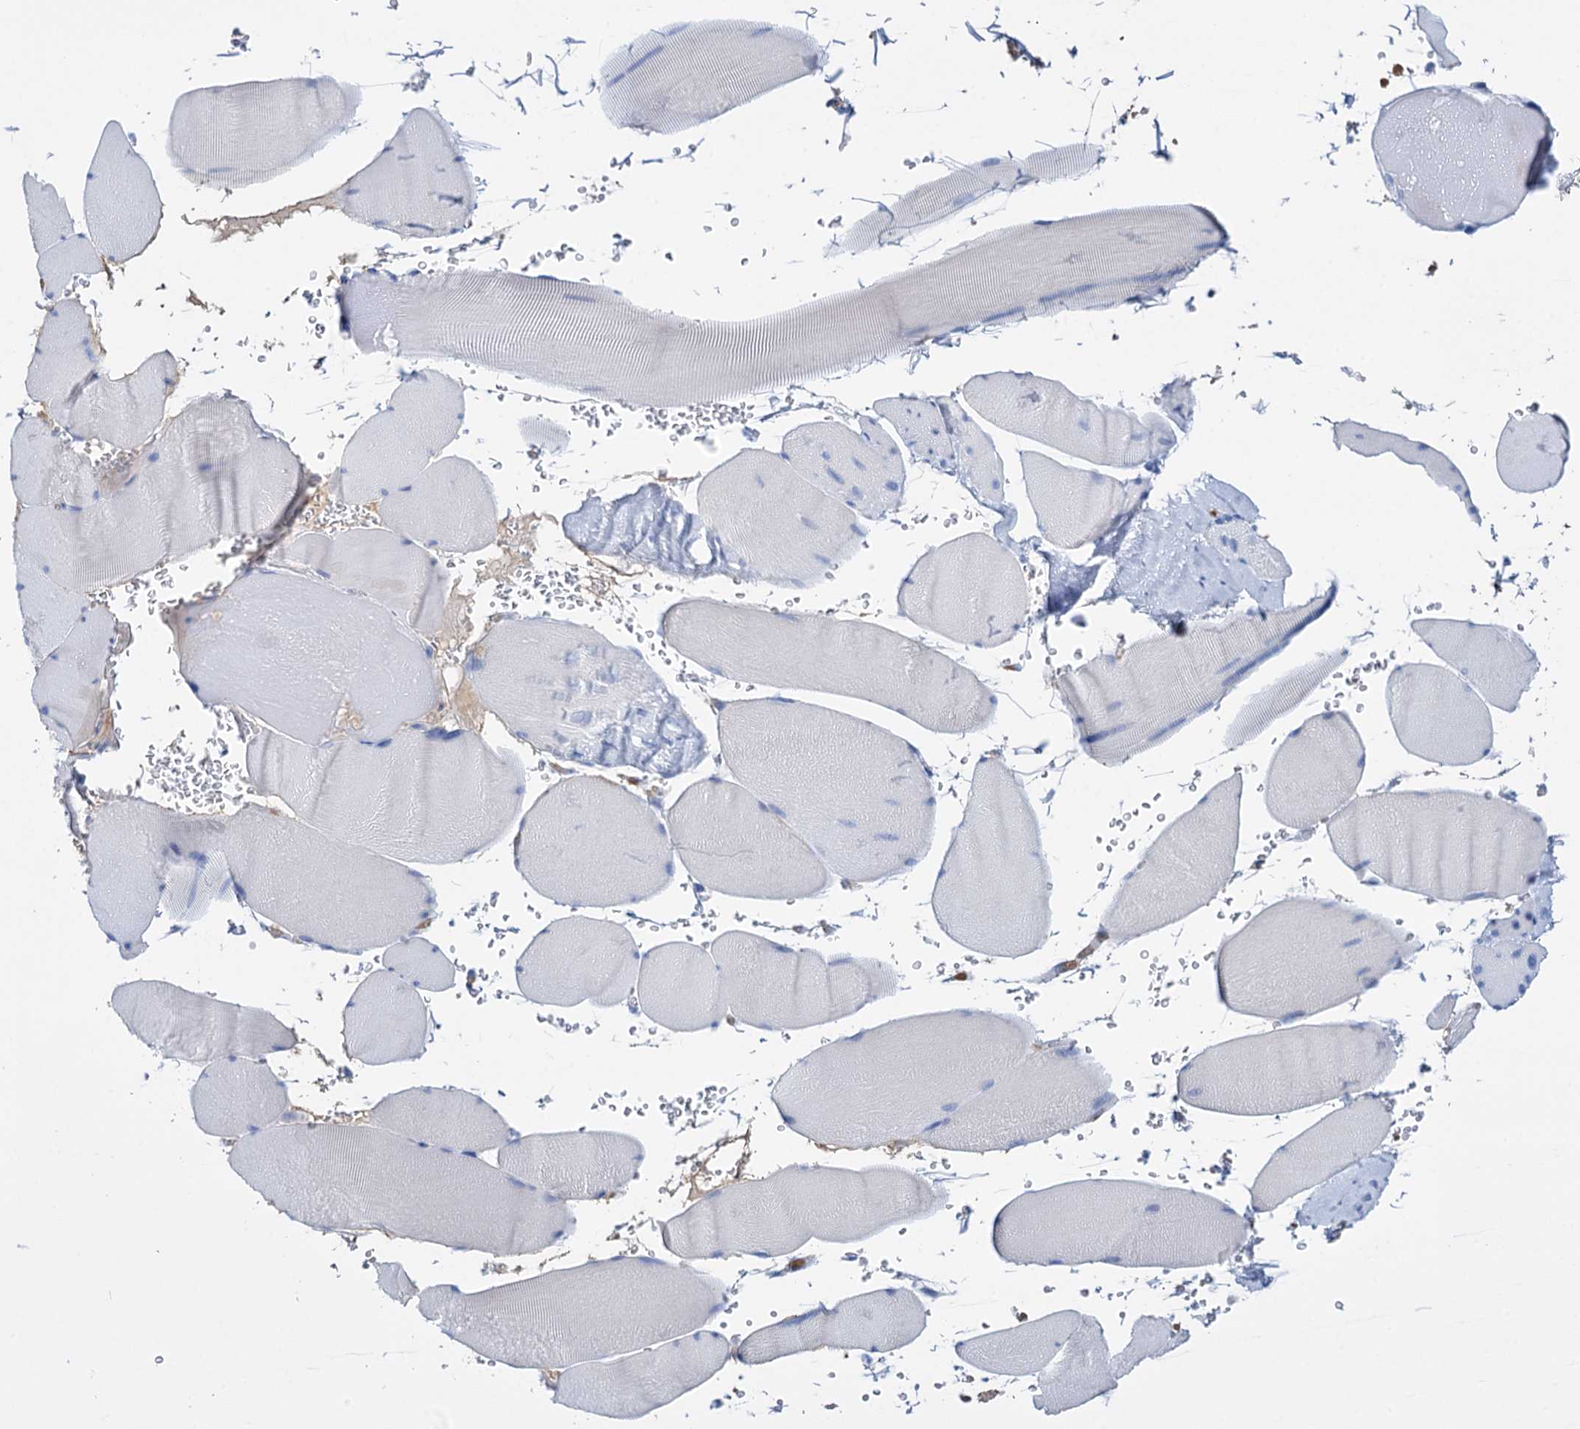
{"staining": {"intensity": "negative", "quantity": "none", "location": "none"}, "tissue": "skeletal muscle", "cell_type": "Myocytes", "image_type": "normal", "snomed": [{"axis": "morphology", "description": "Normal tissue, NOS"}, {"axis": "topography", "description": "Skeletal muscle"}, {"axis": "topography", "description": "Head-Neck"}], "caption": "This image is of normal skeletal muscle stained with immunohistochemistry to label a protein in brown with the nuclei are counter-stained blue. There is no expression in myocytes. (Immunohistochemistry, brightfield microscopy, high magnification).", "gene": "FBXW12", "patient": {"sex": "male", "age": 66}}